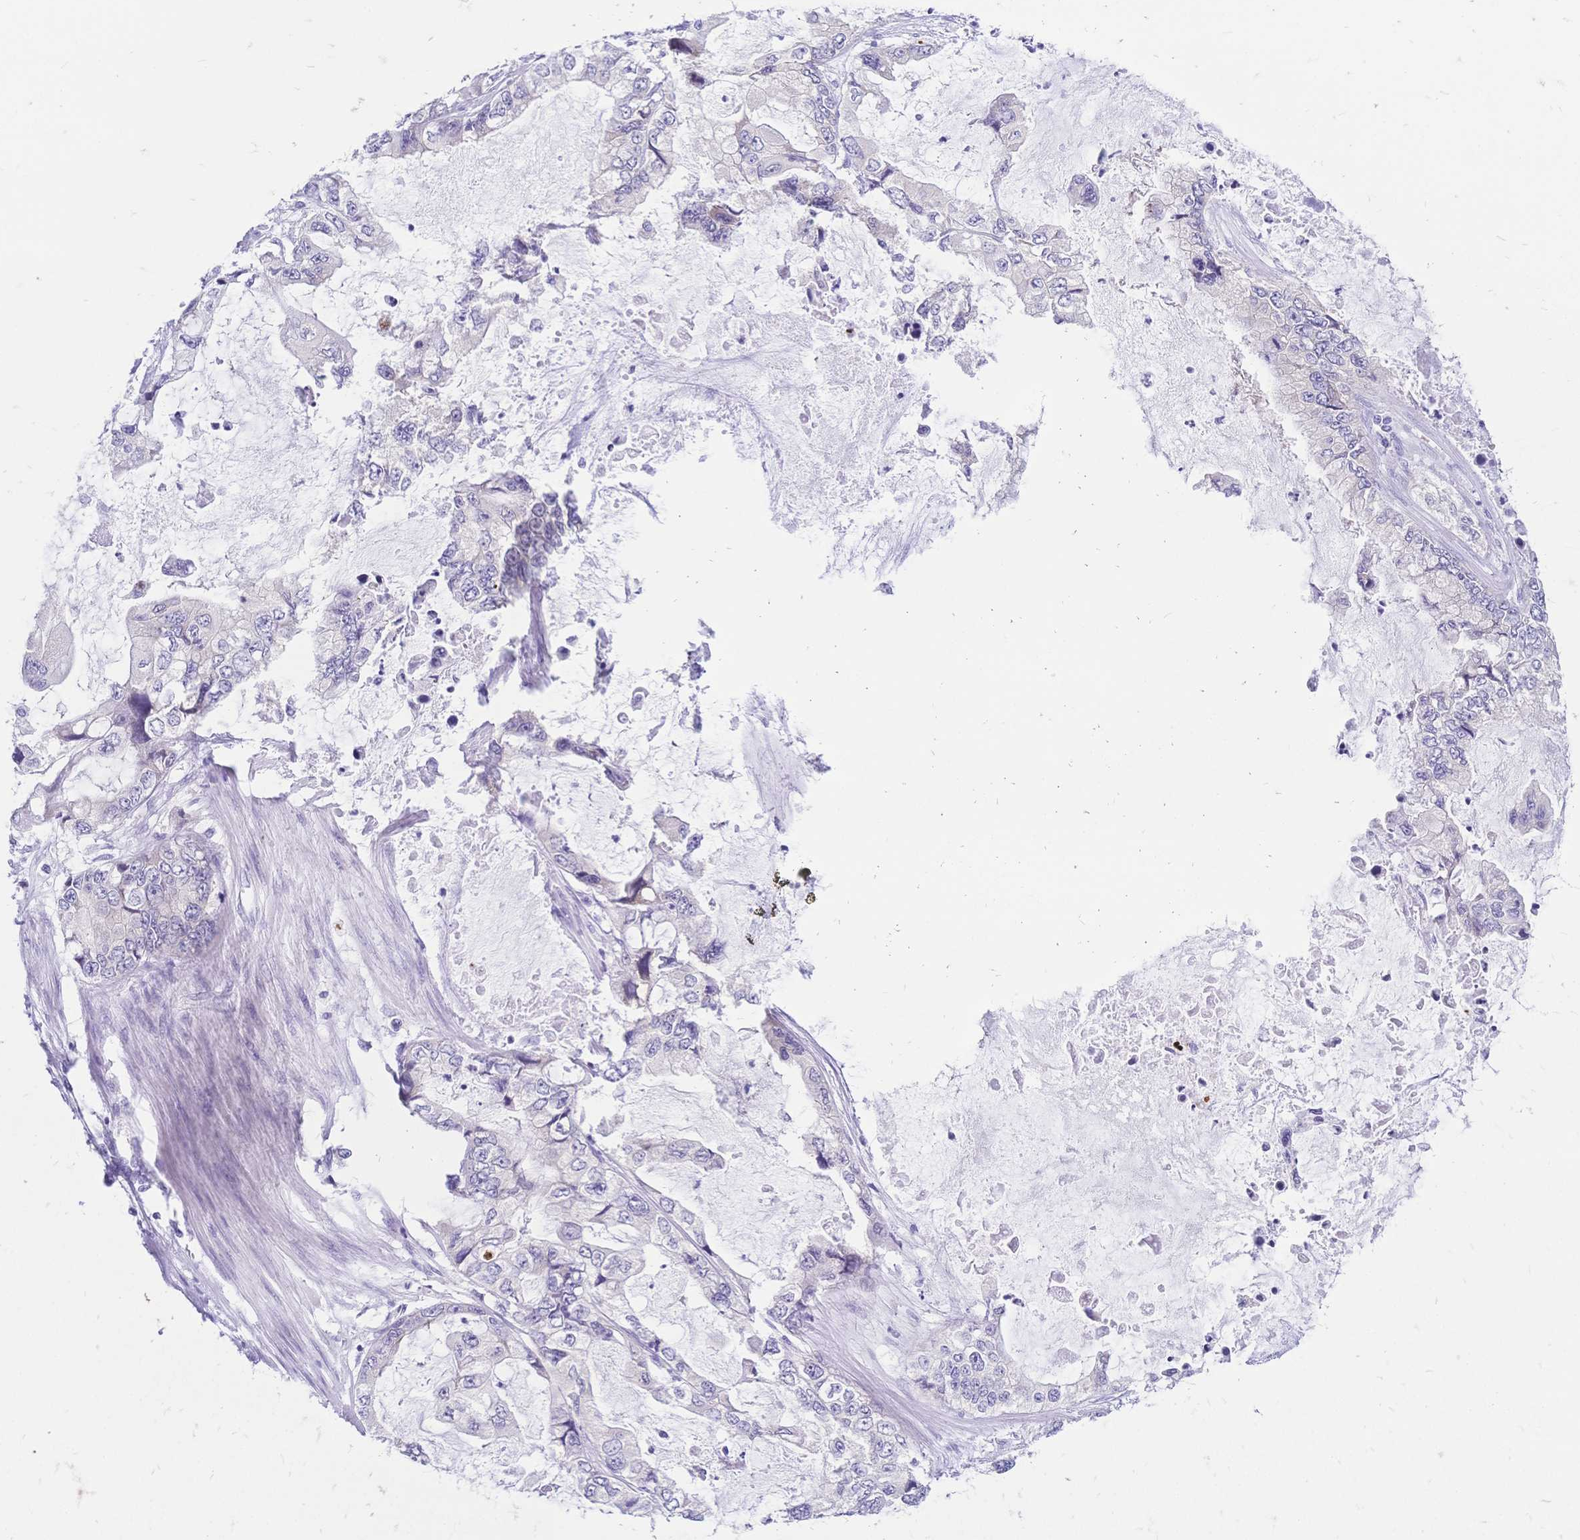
{"staining": {"intensity": "negative", "quantity": "none", "location": "none"}, "tissue": "stomach cancer", "cell_type": "Tumor cells", "image_type": "cancer", "snomed": [{"axis": "morphology", "description": "Adenocarcinoma, NOS"}, {"axis": "topography", "description": "Pancreas"}, {"axis": "topography", "description": "Stomach, upper"}, {"axis": "topography", "description": "Stomach"}], "caption": "A histopathology image of human stomach adenocarcinoma is negative for staining in tumor cells.", "gene": "GRB7", "patient": {"sex": "male", "age": 77}}